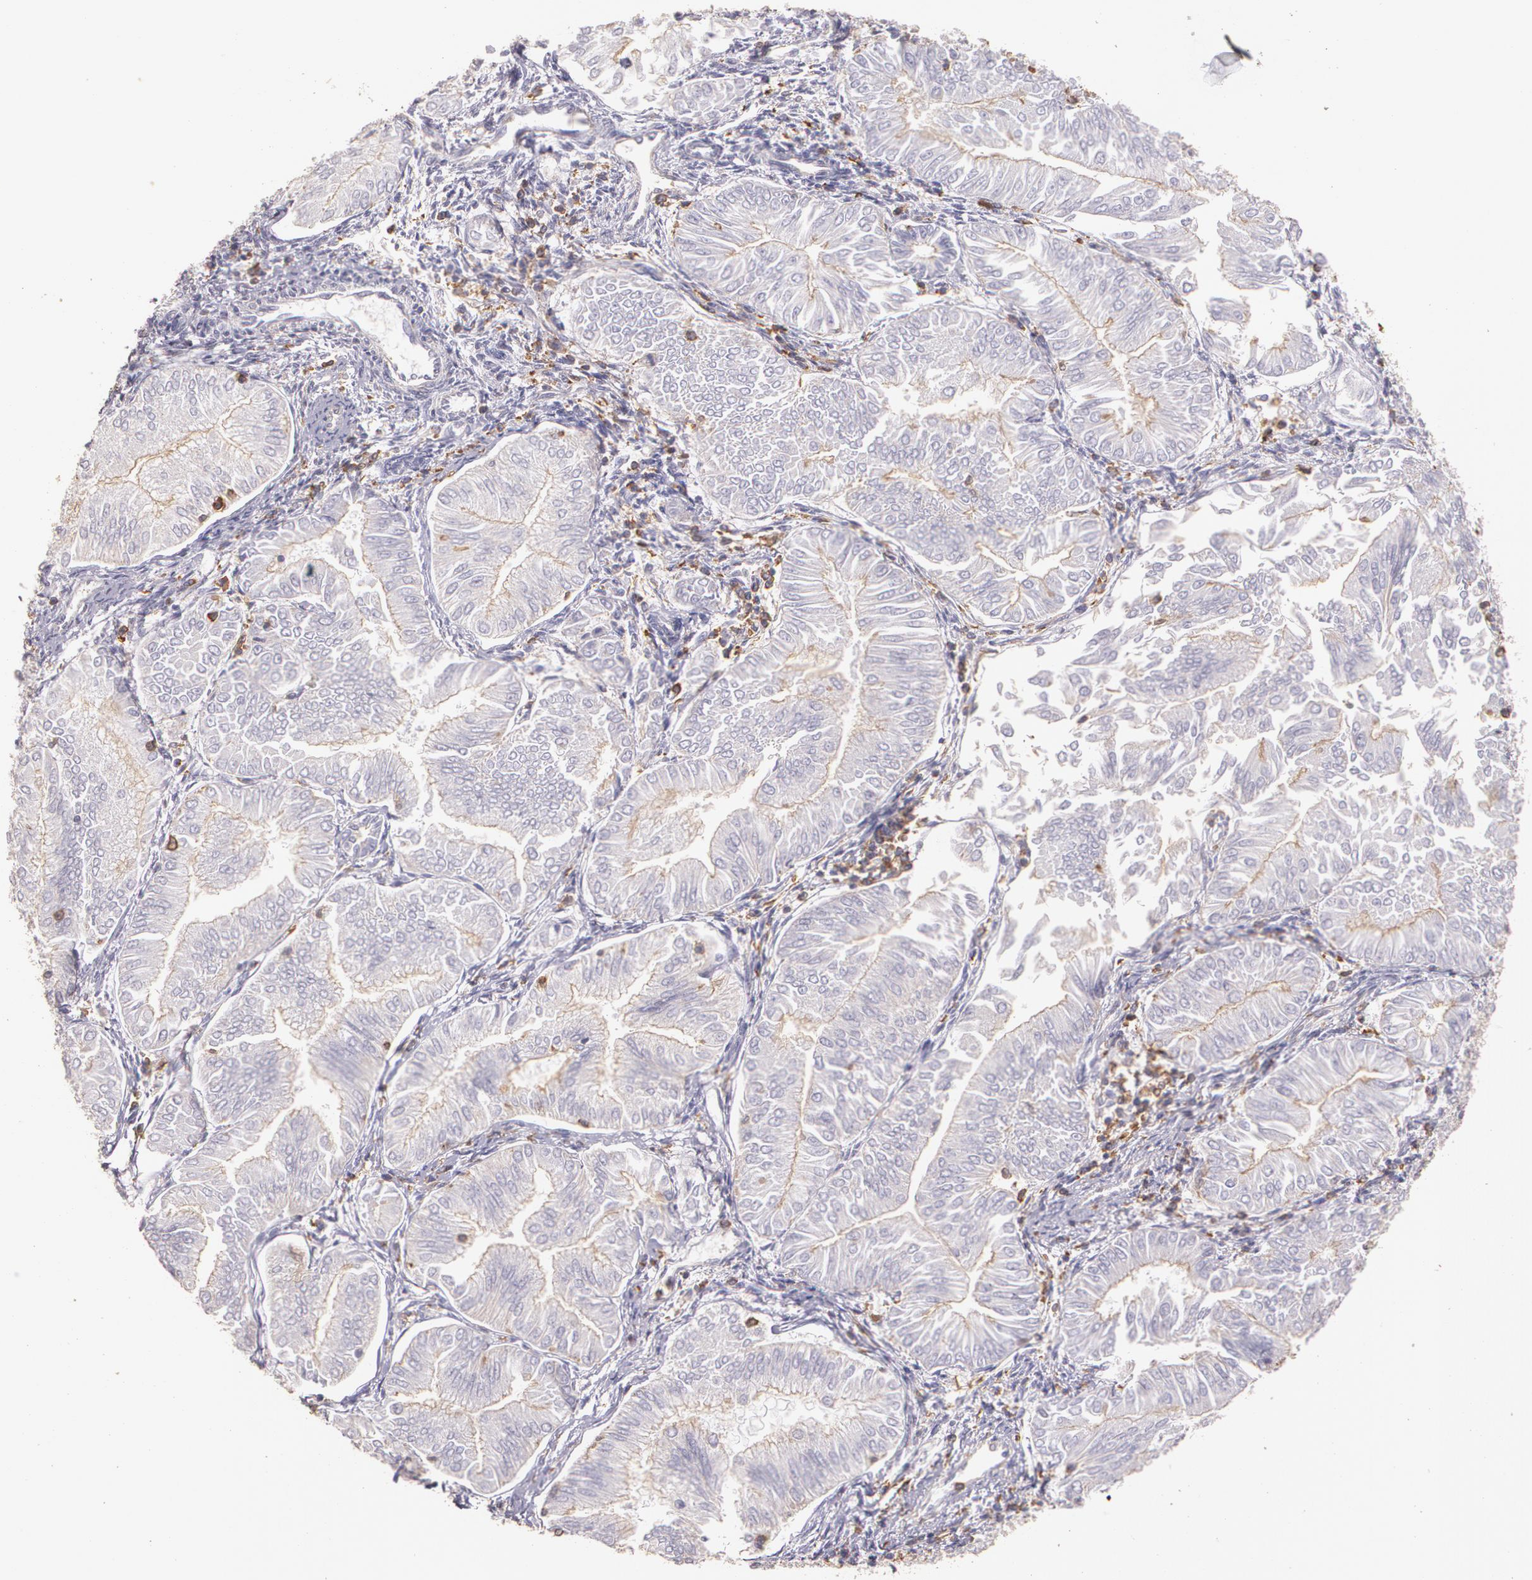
{"staining": {"intensity": "weak", "quantity": "25%-75%", "location": "cytoplasmic/membranous"}, "tissue": "endometrial cancer", "cell_type": "Tumor cells", "image_type": "cancer", "snomed": [{"axis": "morphology", "description": "Adenocarcinoma, NOS"}, {"axis": "topography", "description": "Uterus"}, {"axis": "topography", "description": "Endometrium"}], "caption": "Endometrial cancer tissue displays weak cytoplasmic/membranous positivity in approximately 25%-75% of tumor cells, visualized by immunohistochemistry.", "gene": "TGFBR1", "patient": {"sex": "female", "age": 70}}